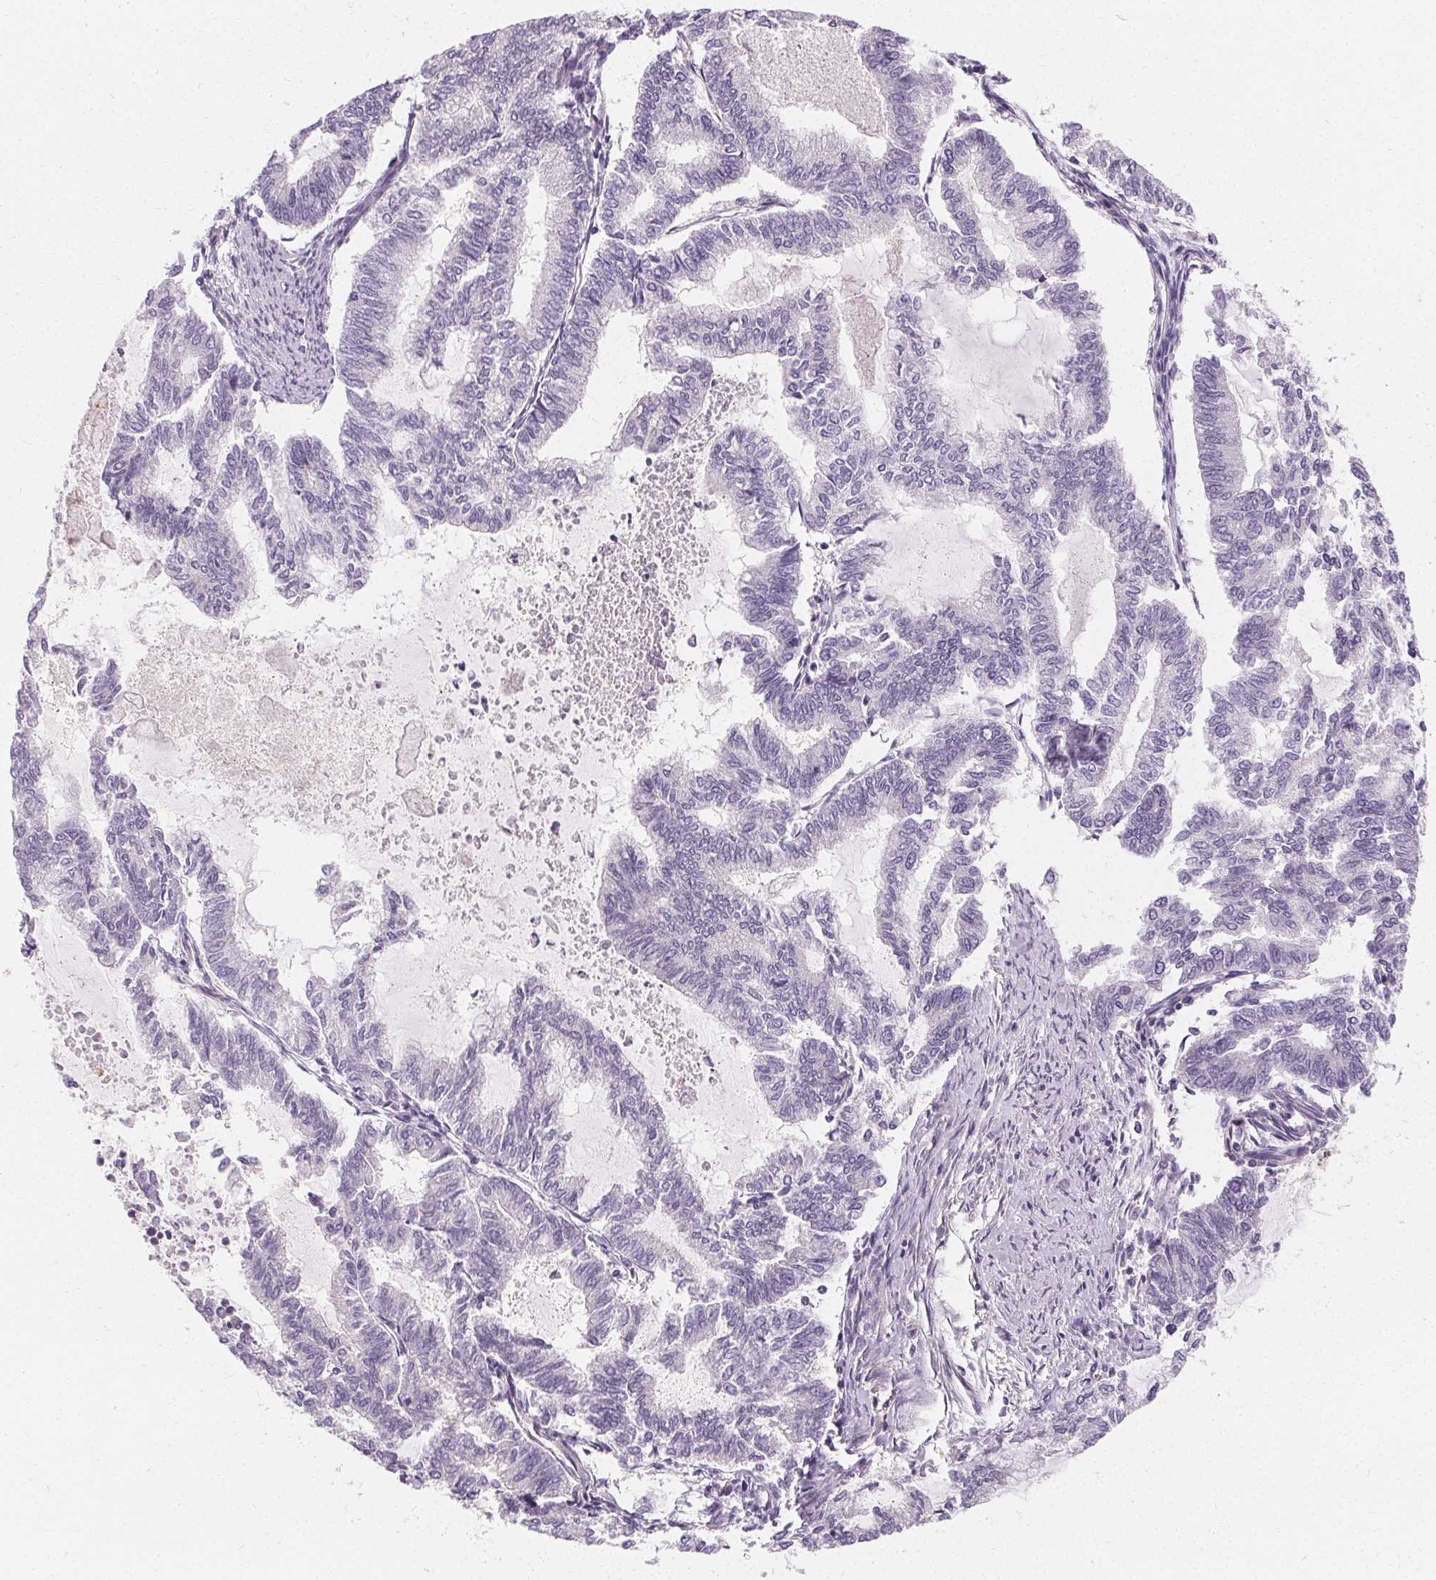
{"staining": {"intensity": "negative", "quantity": "none", "location": "none"}, "tissue": "endometrial cancer", "cell_type": "Tumor cells", "image_type": "cancer", "snomed": [{"axis": "morphology", "description": "Adenocarcinoma, NOS"}, {"axis": "topography", "description": "Endometrium"}], "caption": "Immunohistochemistry histopathology image of human endometrial cancer stained for a protein (brown), which shows no expression in tumor cells. (Brightfield microscopy of DAB IHC at high magnification).", "gene": "APLP1", "patient": {"sex": "female", "age": 79}}